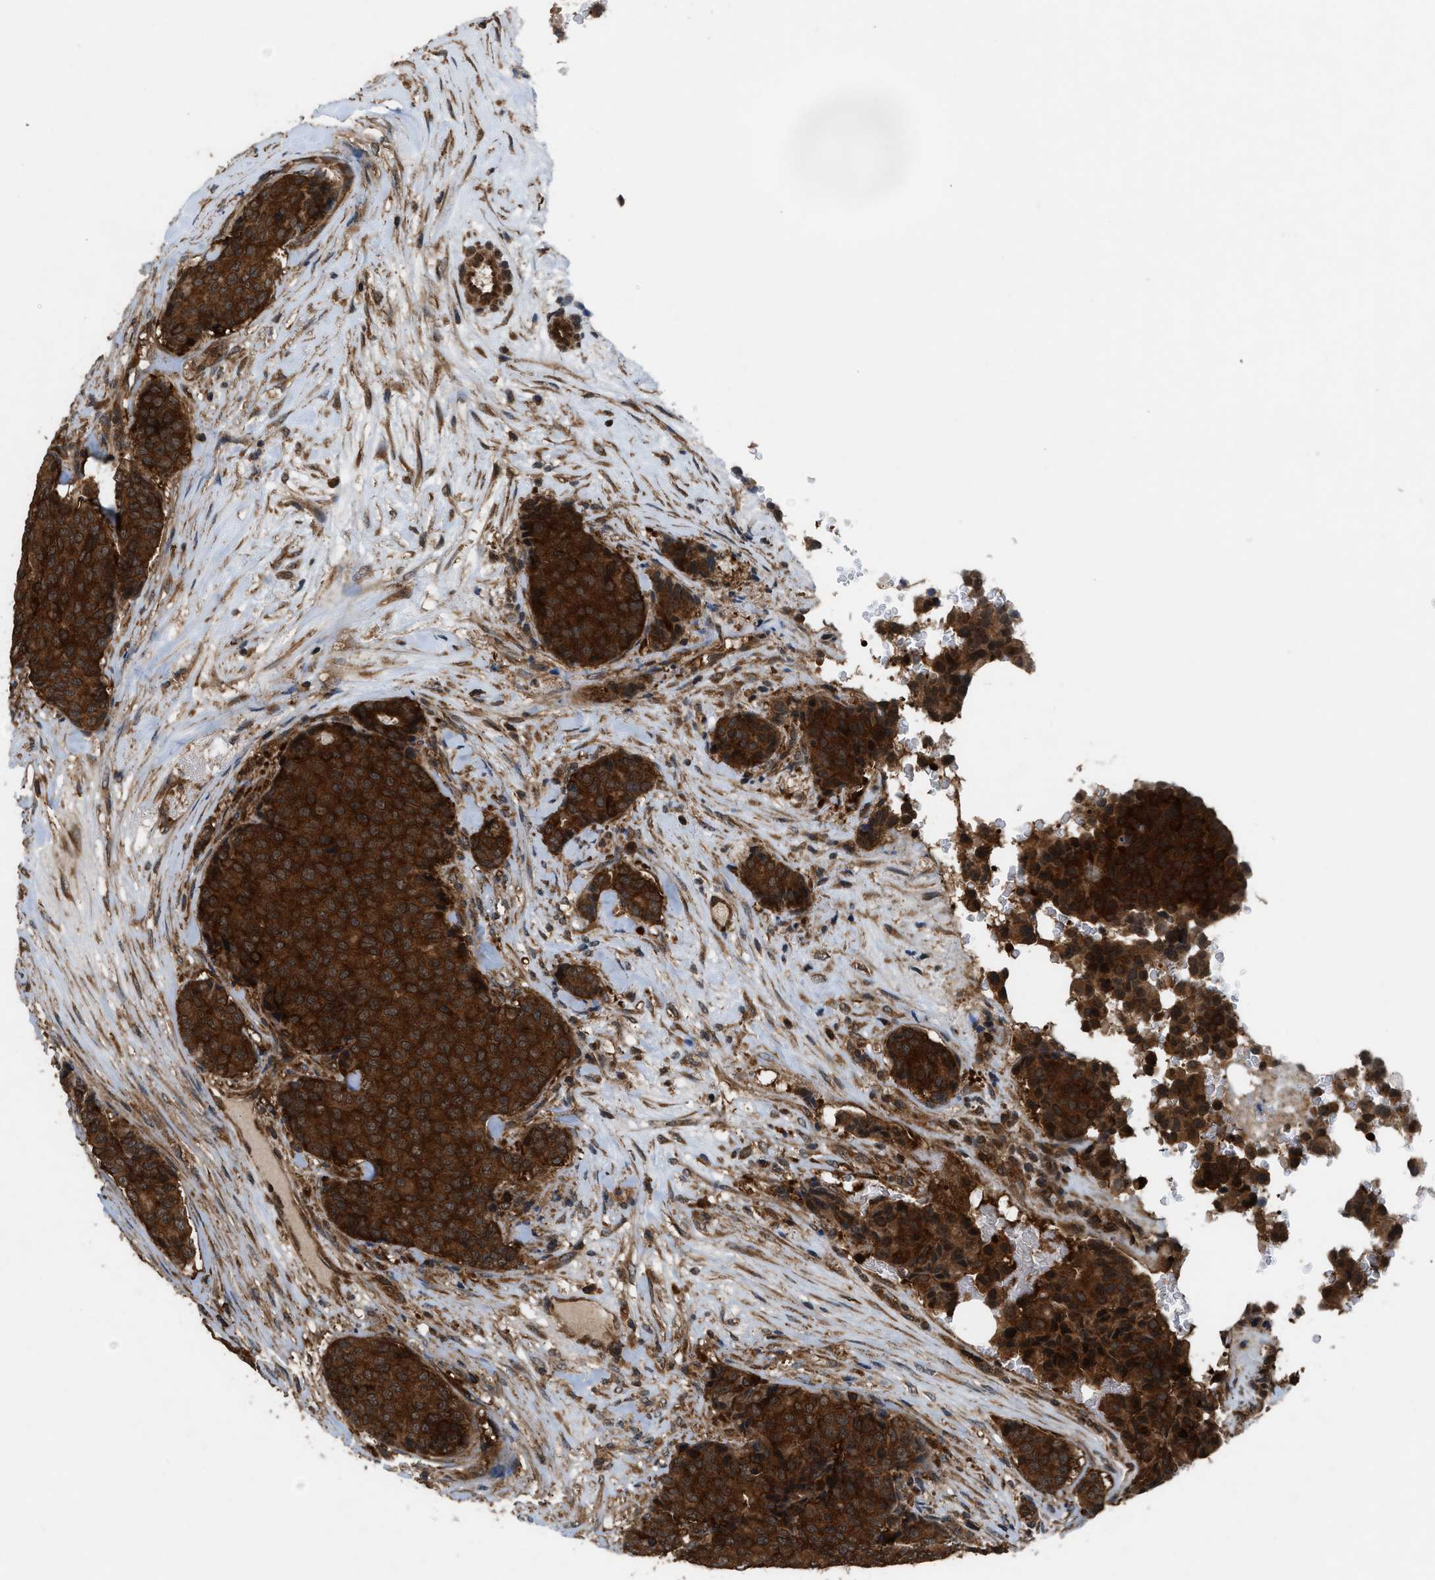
{"staining": {"intensity": "strong", "quantity": ">75%", "location": "cytoplasmic/membranous,nuclear"}, "tissue": "breast cancer", "cell_type": "Tumor cells", "image_type": "cancer", "snomed": [{"axis": "morphology", "description": "Duct carcinoma"}, {"axis": "topography", "description": "Breast"}], "caption": "Brown immunohistochemical staining in human intraductal carcinoma (breast) shows strong cytoplasmic/membranous and nuclear positivity in approximately >75% of tumor cells.", "gene": "OXSR1", "patient": {"sex": "female", "age": 75}}